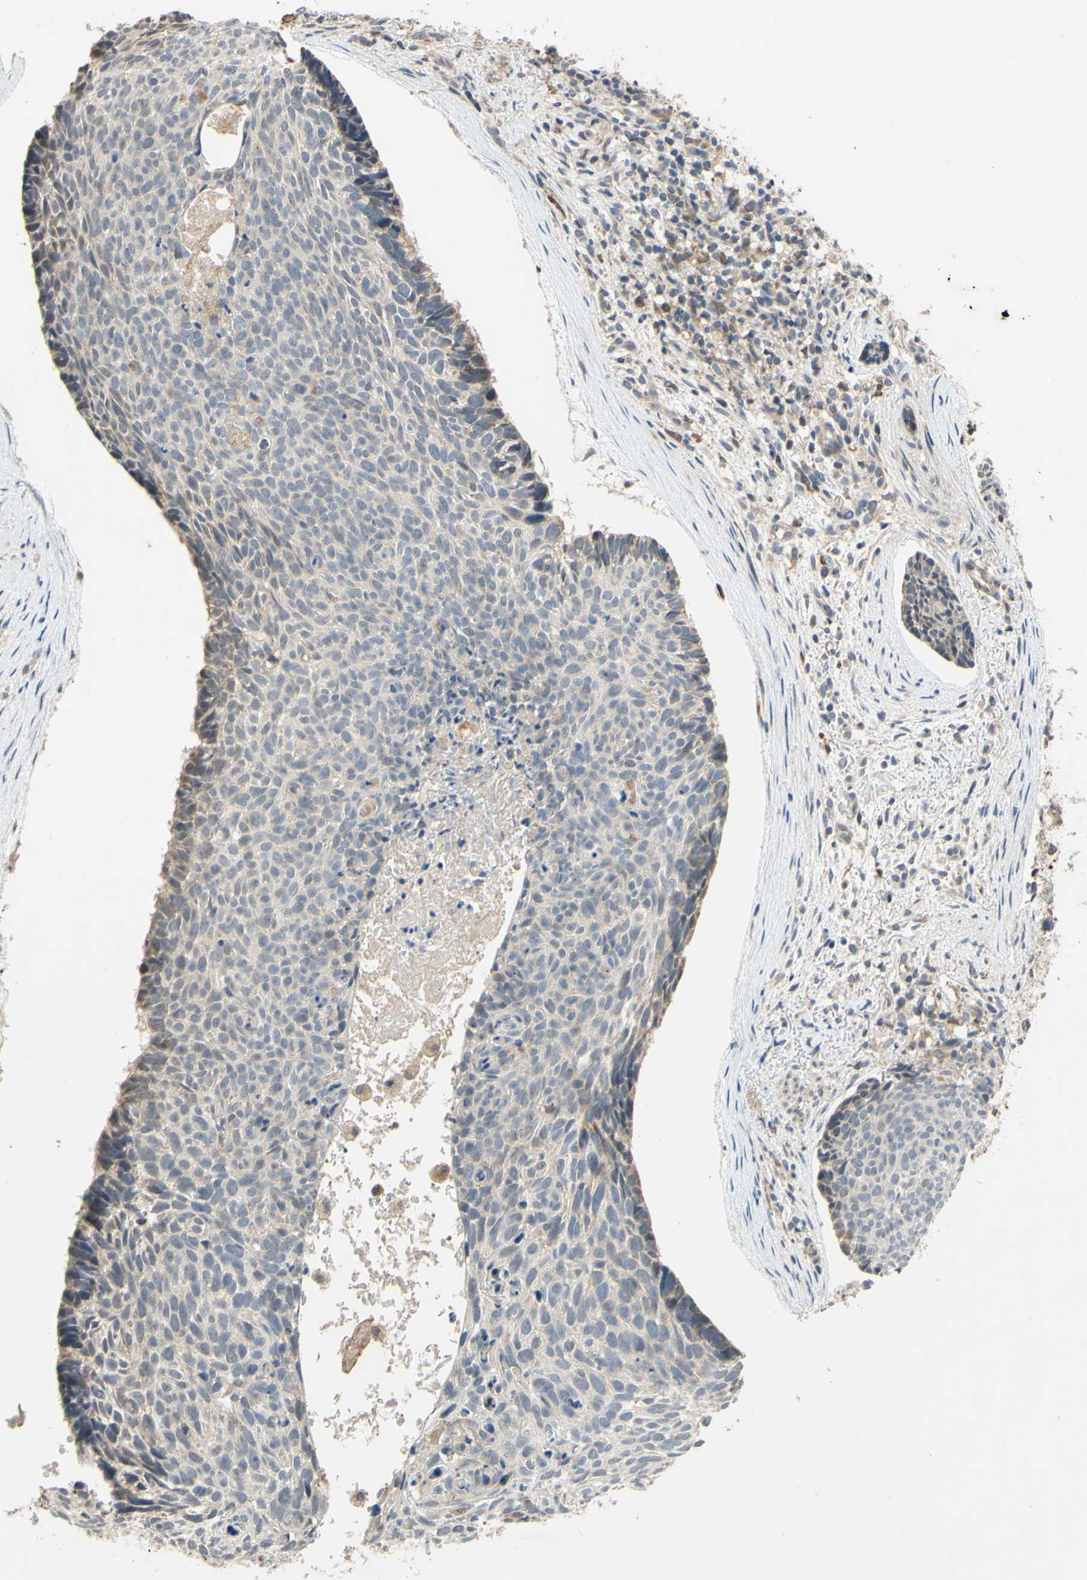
{"staining": {"intensity": "weak", "quantity": ">75%", "location": "cytoplasmic/membranous"}, "tissue": "skin cancer", "cell_type": "Tumor cells", "image_type": "cancer", "snomed": [{"axis": "morphology", "description": "Normal tissue, NOS"}, {"axis": "morphology", "description": "Basal cell carcinoma"}, {"axis": "topography", "description": "Skin"}], "caption": "Basal cell carcinoma (skin) stained for a protein (brown) reveals weak cytoplasmic/membranous positive positivity in about >75% of tumor cells.", "gene": "GATA1", "patient": {"sex": "female", "age": 56}}